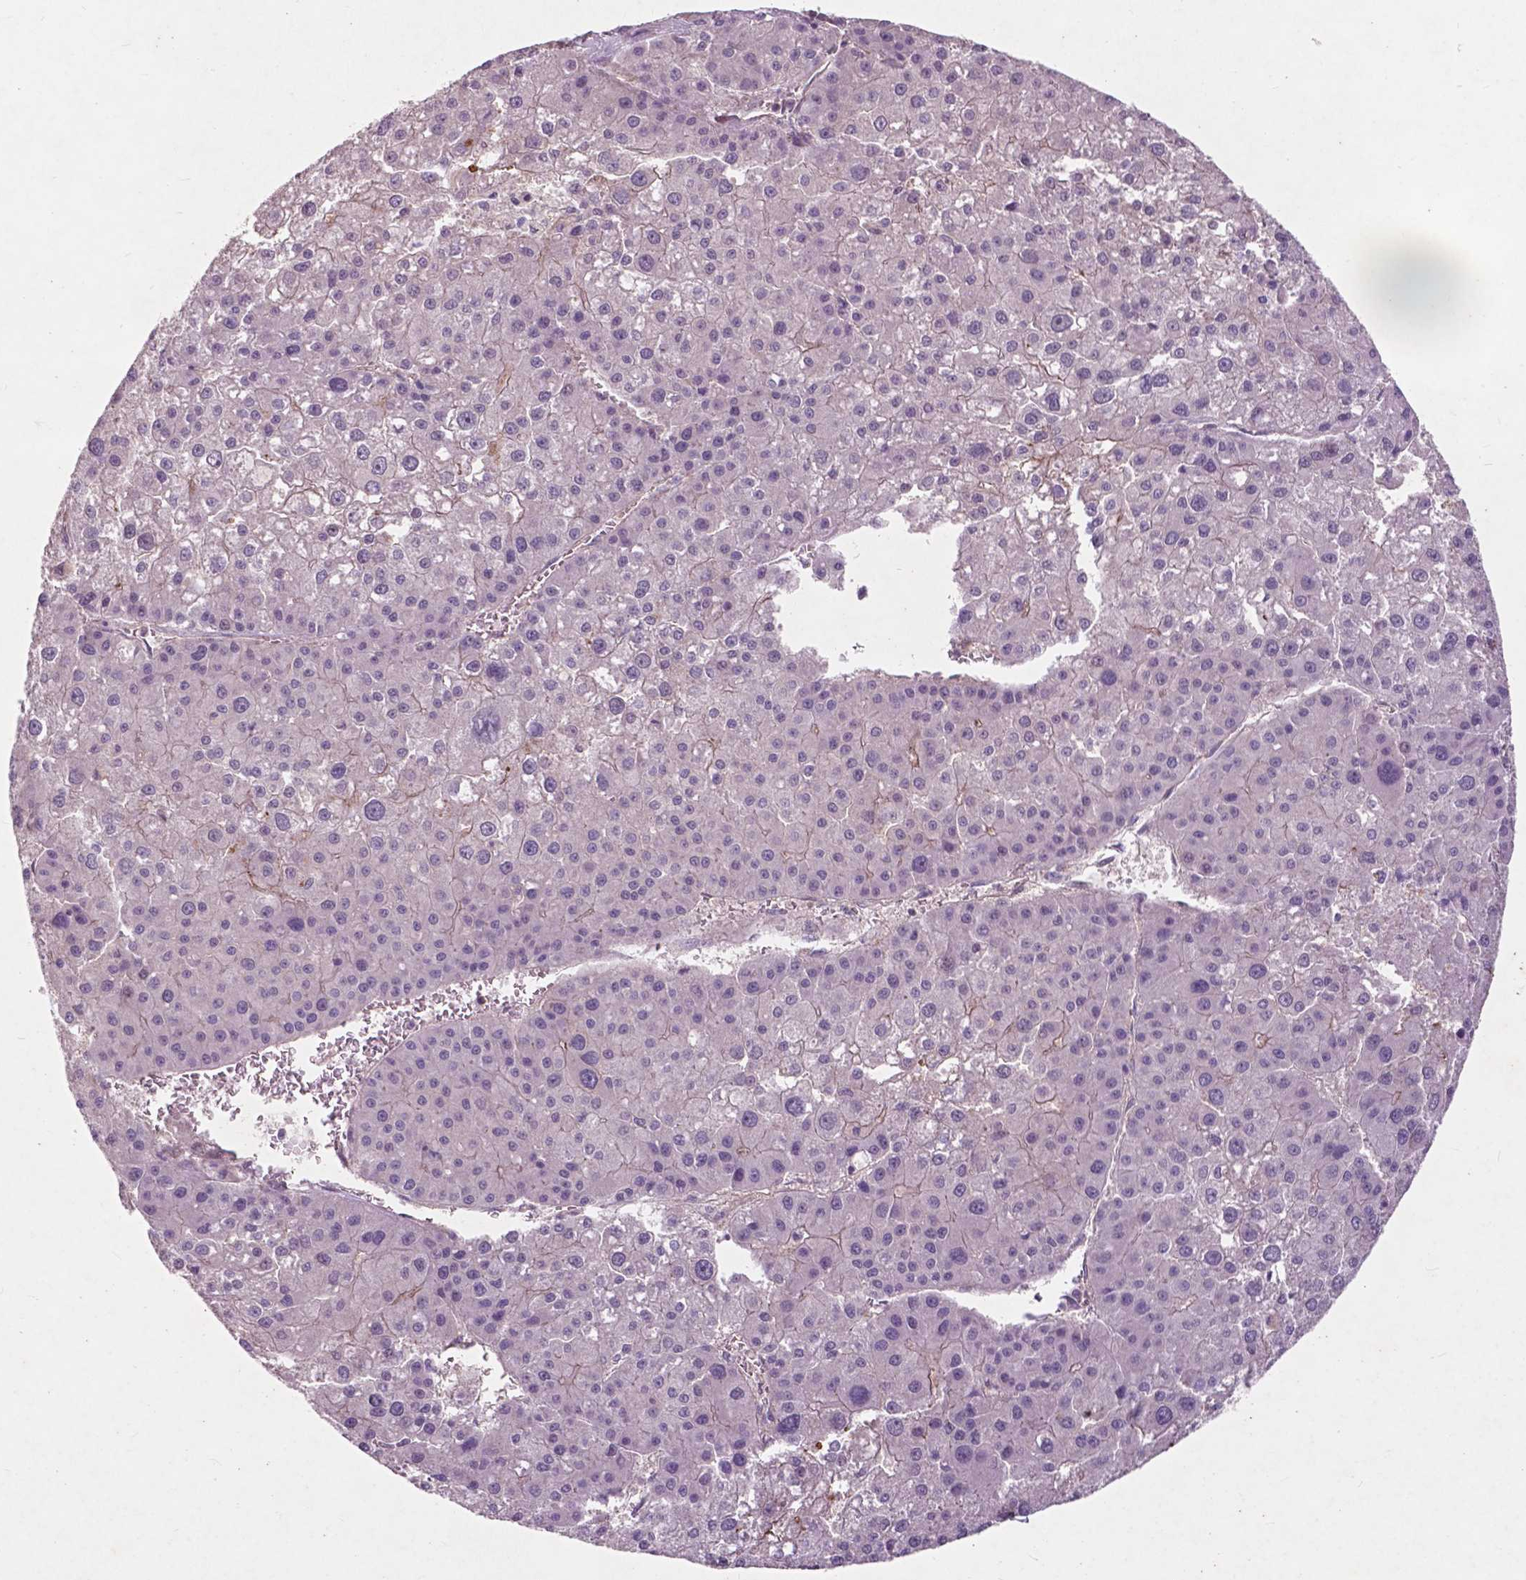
{"staining": {"intensity": "negative", "quantity": "none", "location": "none"}, "tissue": "liver cancer", "cell_type": "Tumor cells", "image_type": "cancer", "snomed": [{"axis": "morphology", "description": "Carcinoma, Hepatocellular, NOS"}, {"axis": "topography", "description": "Liver"}], "caption": "Immunohistochemistry (IHC) of human liver cancer (hepatocellular carcinoma) demonstrates no staining in tumor cells. (DAB (3,3'-diaminobenzidine) immunohistochemistry visualized using brightfield microscopy, high magnification).", "gene": "RFPL4B", "patient": {"sex": "male", "age": 73}}